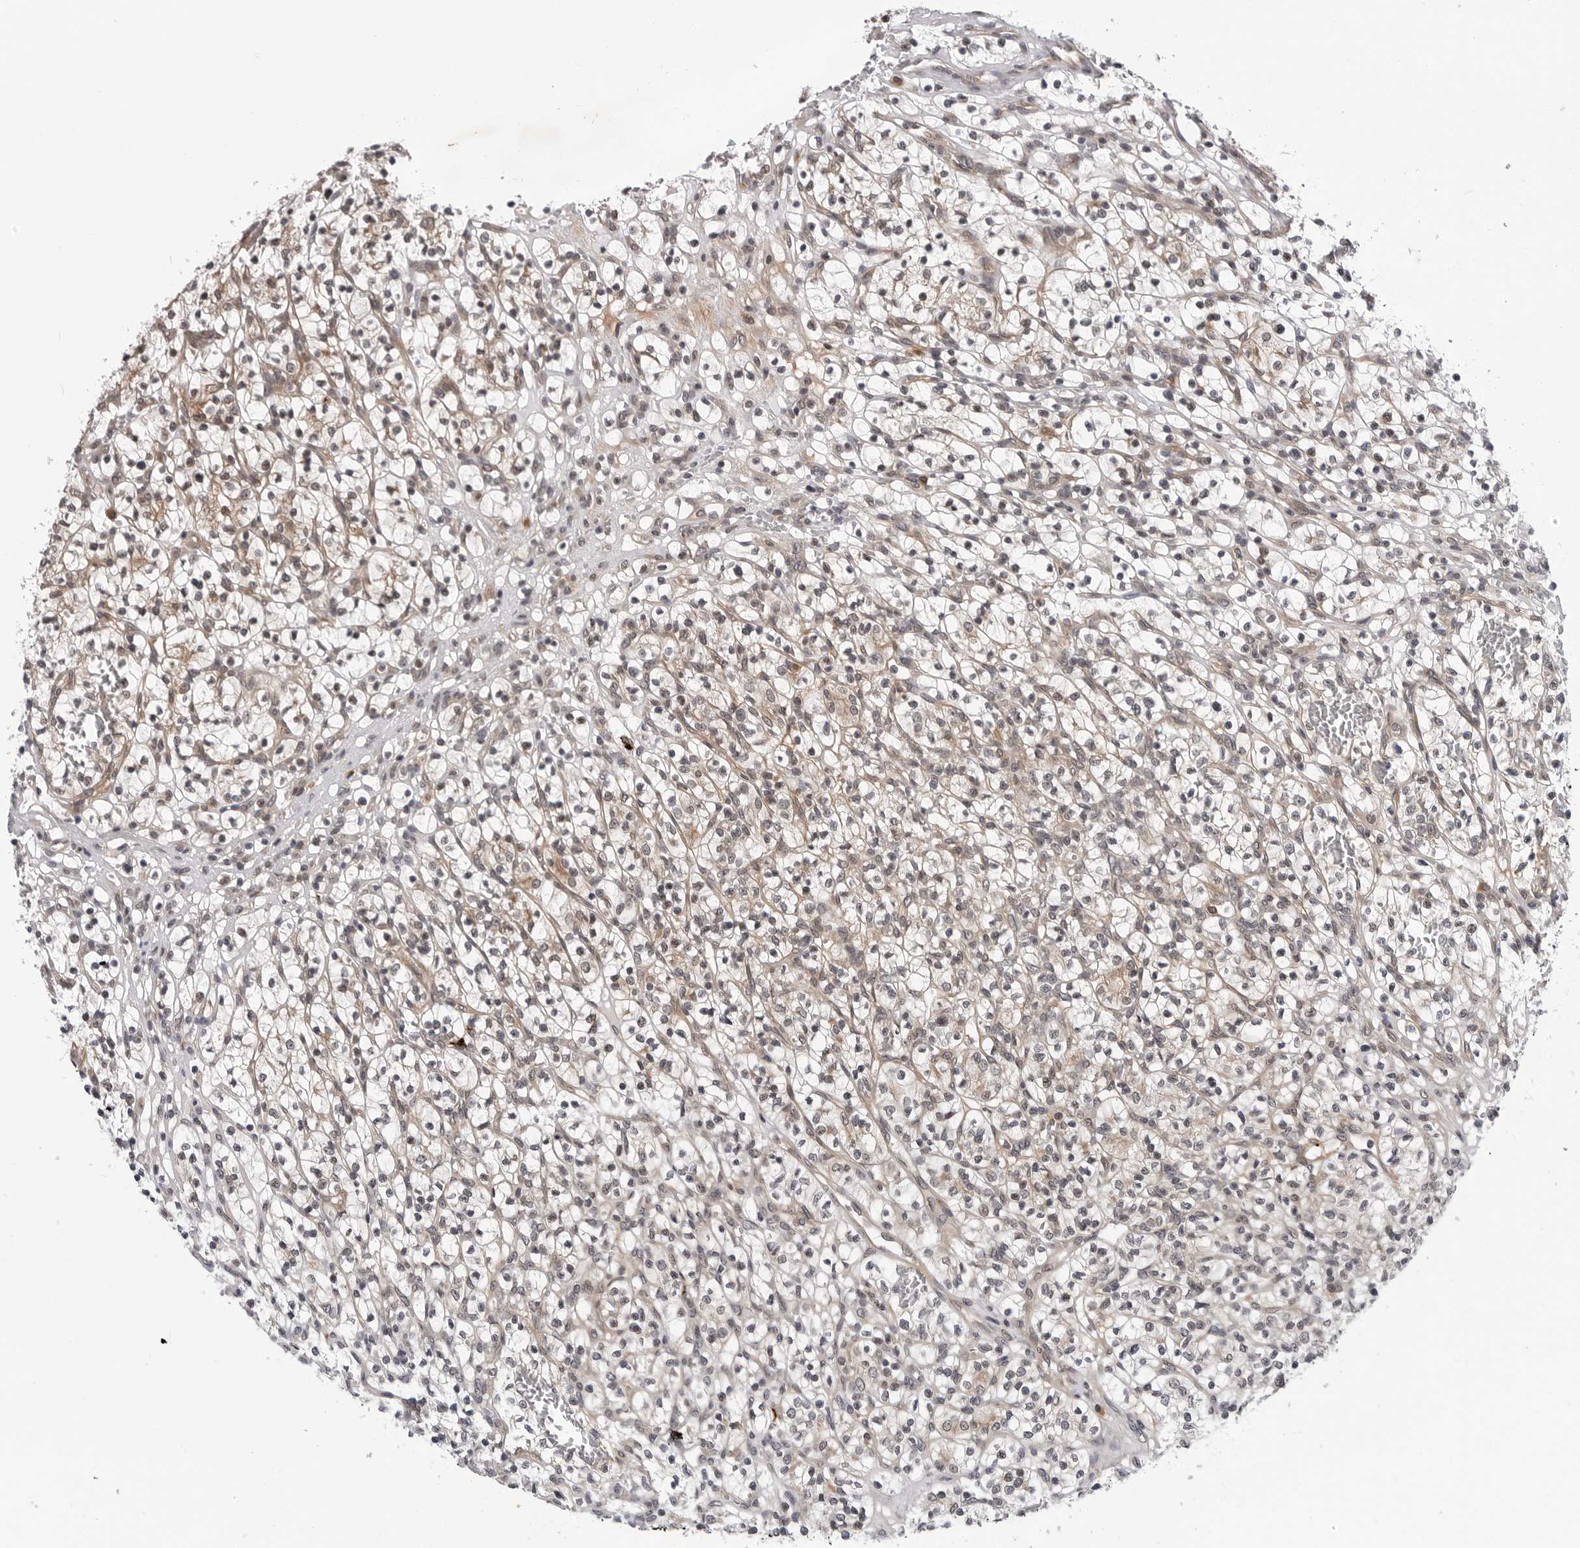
{"staining": {"intensity": "weak", "quantity": ">75%", "location": "cytoplasmic/membranous"}, "tissue": "renal cancer", "cell_type": "Tumor cells", "image_type": "cancer", "snomed": [{"axis": "morphology", "description": "Adenocarcinoma, NOS"}, {"axis": "topography", "description": "Kidney"}], "caption": "Renal cancer stained with a protein marker reveals weak staining in tumor cells.", "gene": "KIAA1614", "patient": {"sex": "female", "age": 57}}